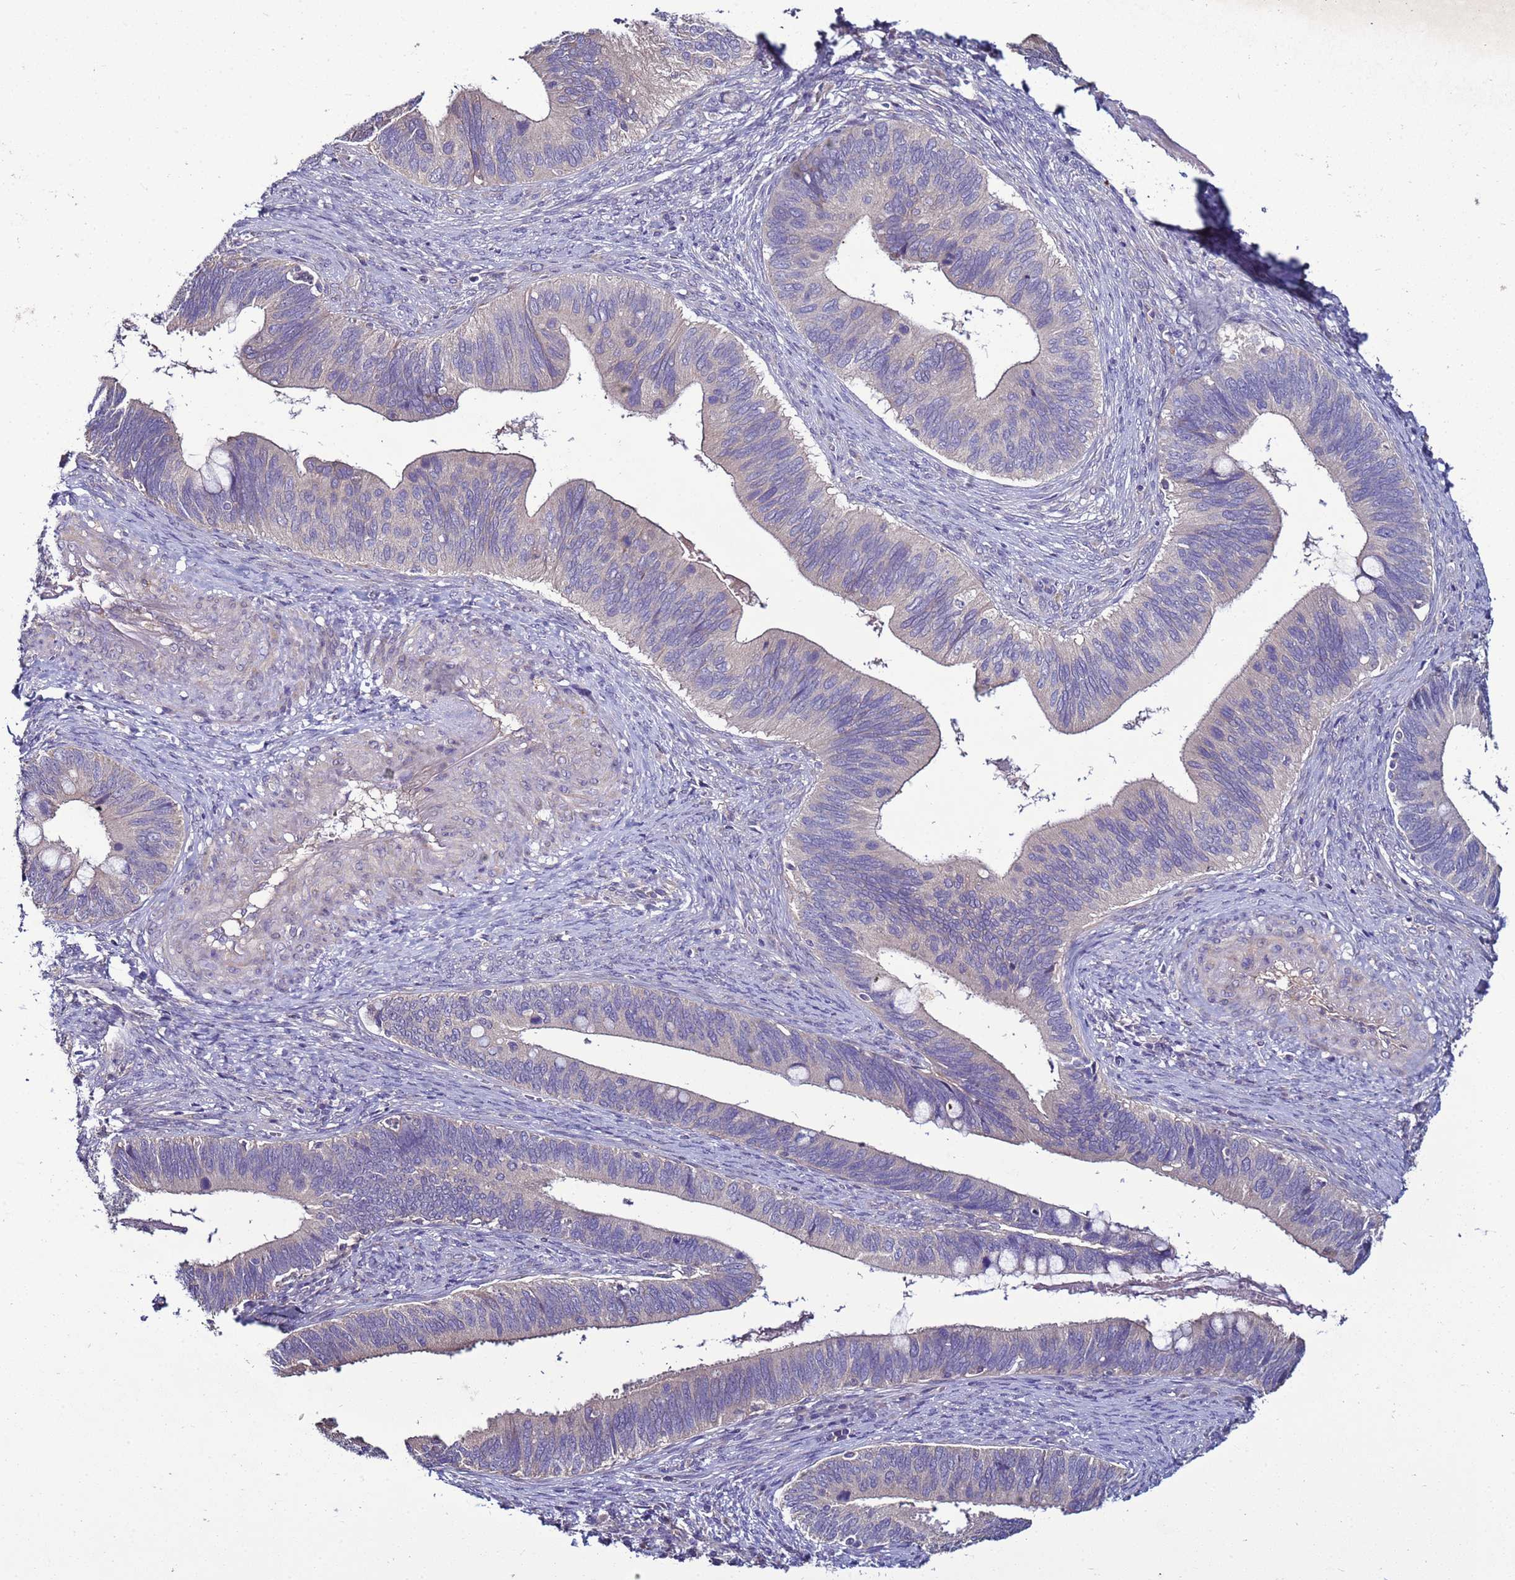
{"staining": {"intensity": "negative", "quantity": "none", "location": "none"}, "tissue": "cervical cancer", "cell_type": "Tumor cells", "image_type": "cancer", "snomed": [{"axis": "morphology", "description": "Adenocarcinoma, NOS"}, {"axis": "topography", "description": "Cervix"}], "caption": "Immunohistochemistry (IHC) of cervical cancer displays no expression in tumor cells.", "gene": "RABL2B", "patient": {"sex": "female", "age": 42}}